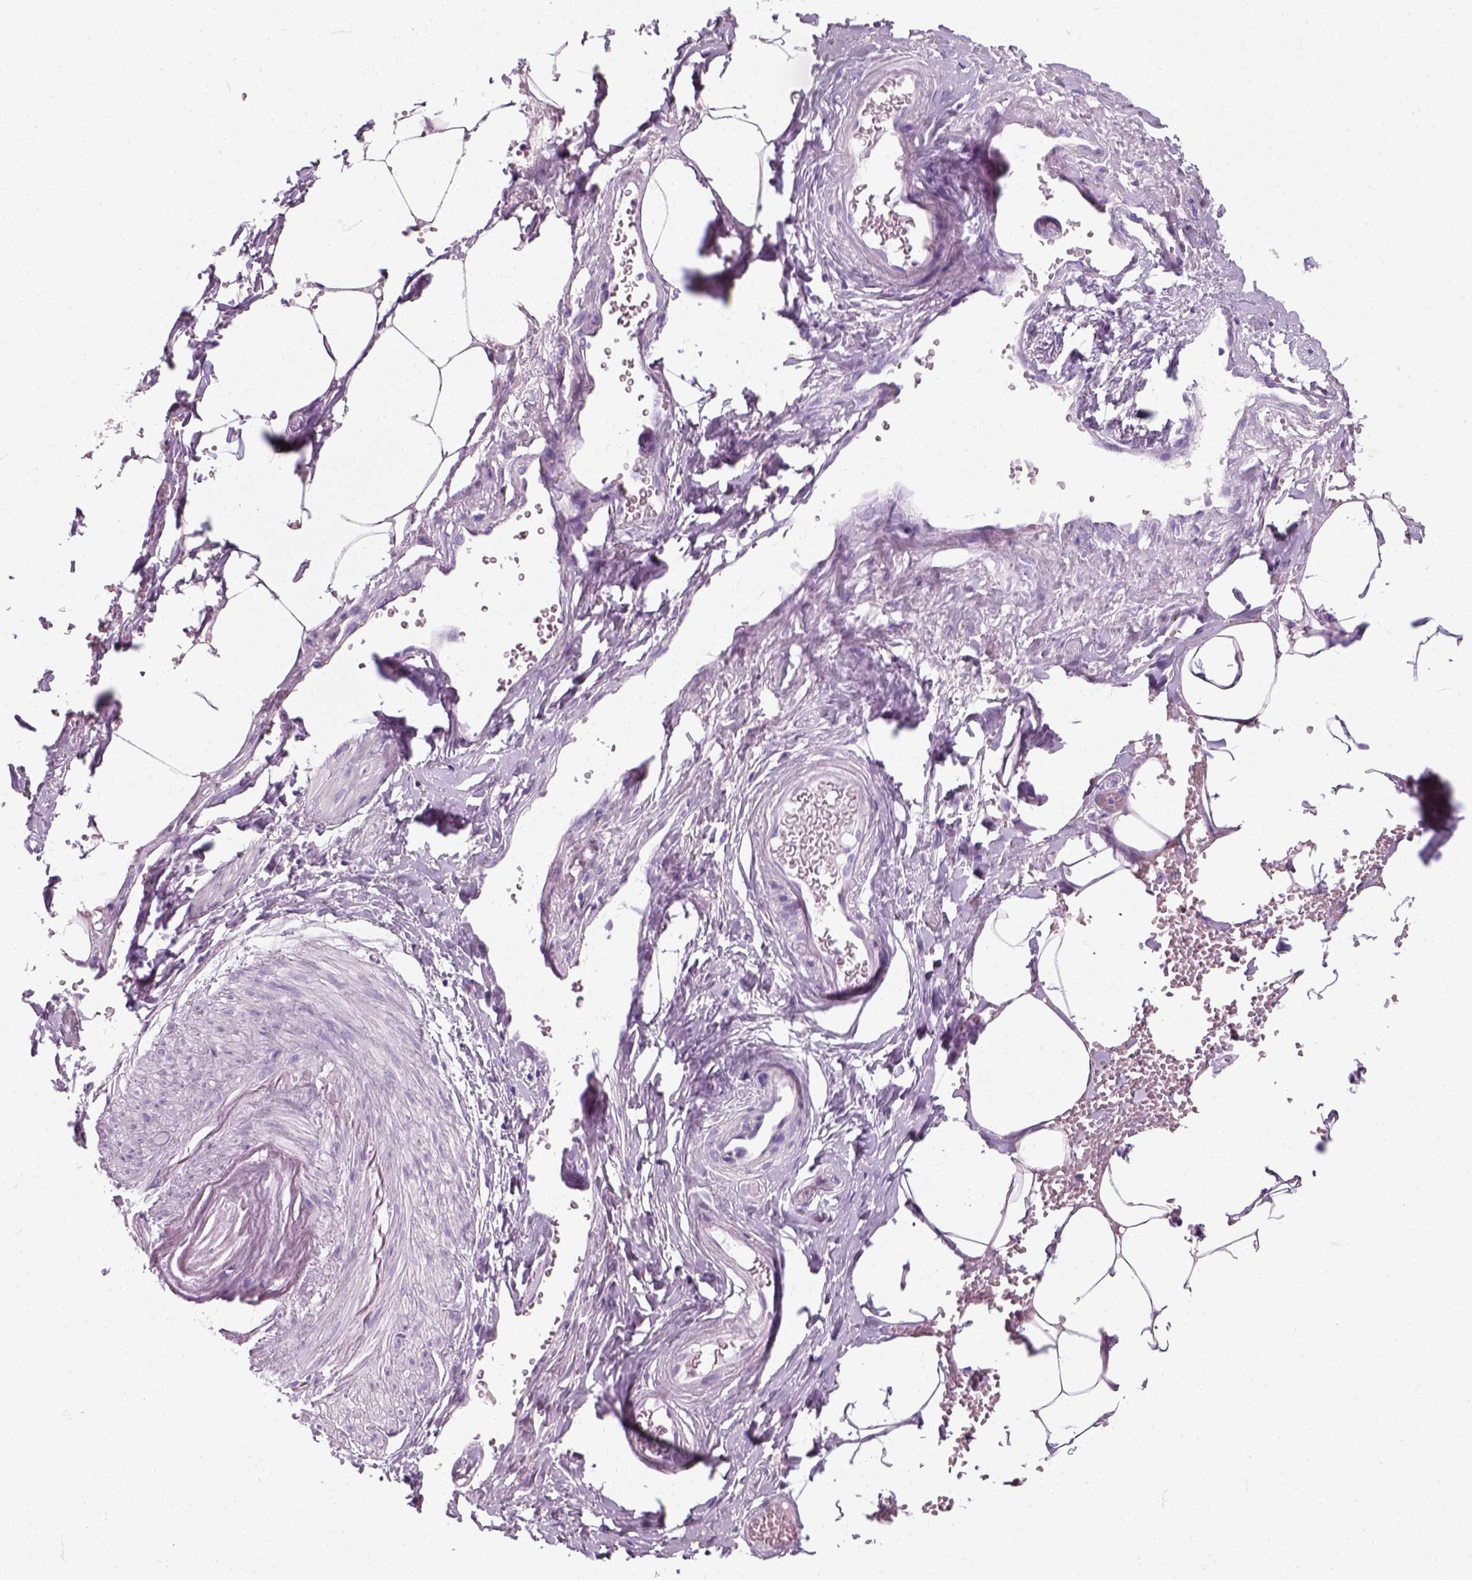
{"staining": {"intensity": "negative", "quantity": "none", "location": "none"}, "tissue": "adipose tissue", "cell_type": "Adipocytes", "image_type": "normal", "snomed": [{"axis": "morphology", "description": "Normal tissue, NOS"}, {"axis": "topography", "description": "Prostate"}, {"axis": "topography", "description": "Peripheral nerve tissue"}], "caption": "Adipocytes are negative for protein expression in benign human adipose tissue. (Stains: DAB IHC with hematoxylin counter stain, Microscopy: brightfield microscopy at high magnification).", "gene": "SLC12A5", "patient": {"sex": "male", "age": 55}}